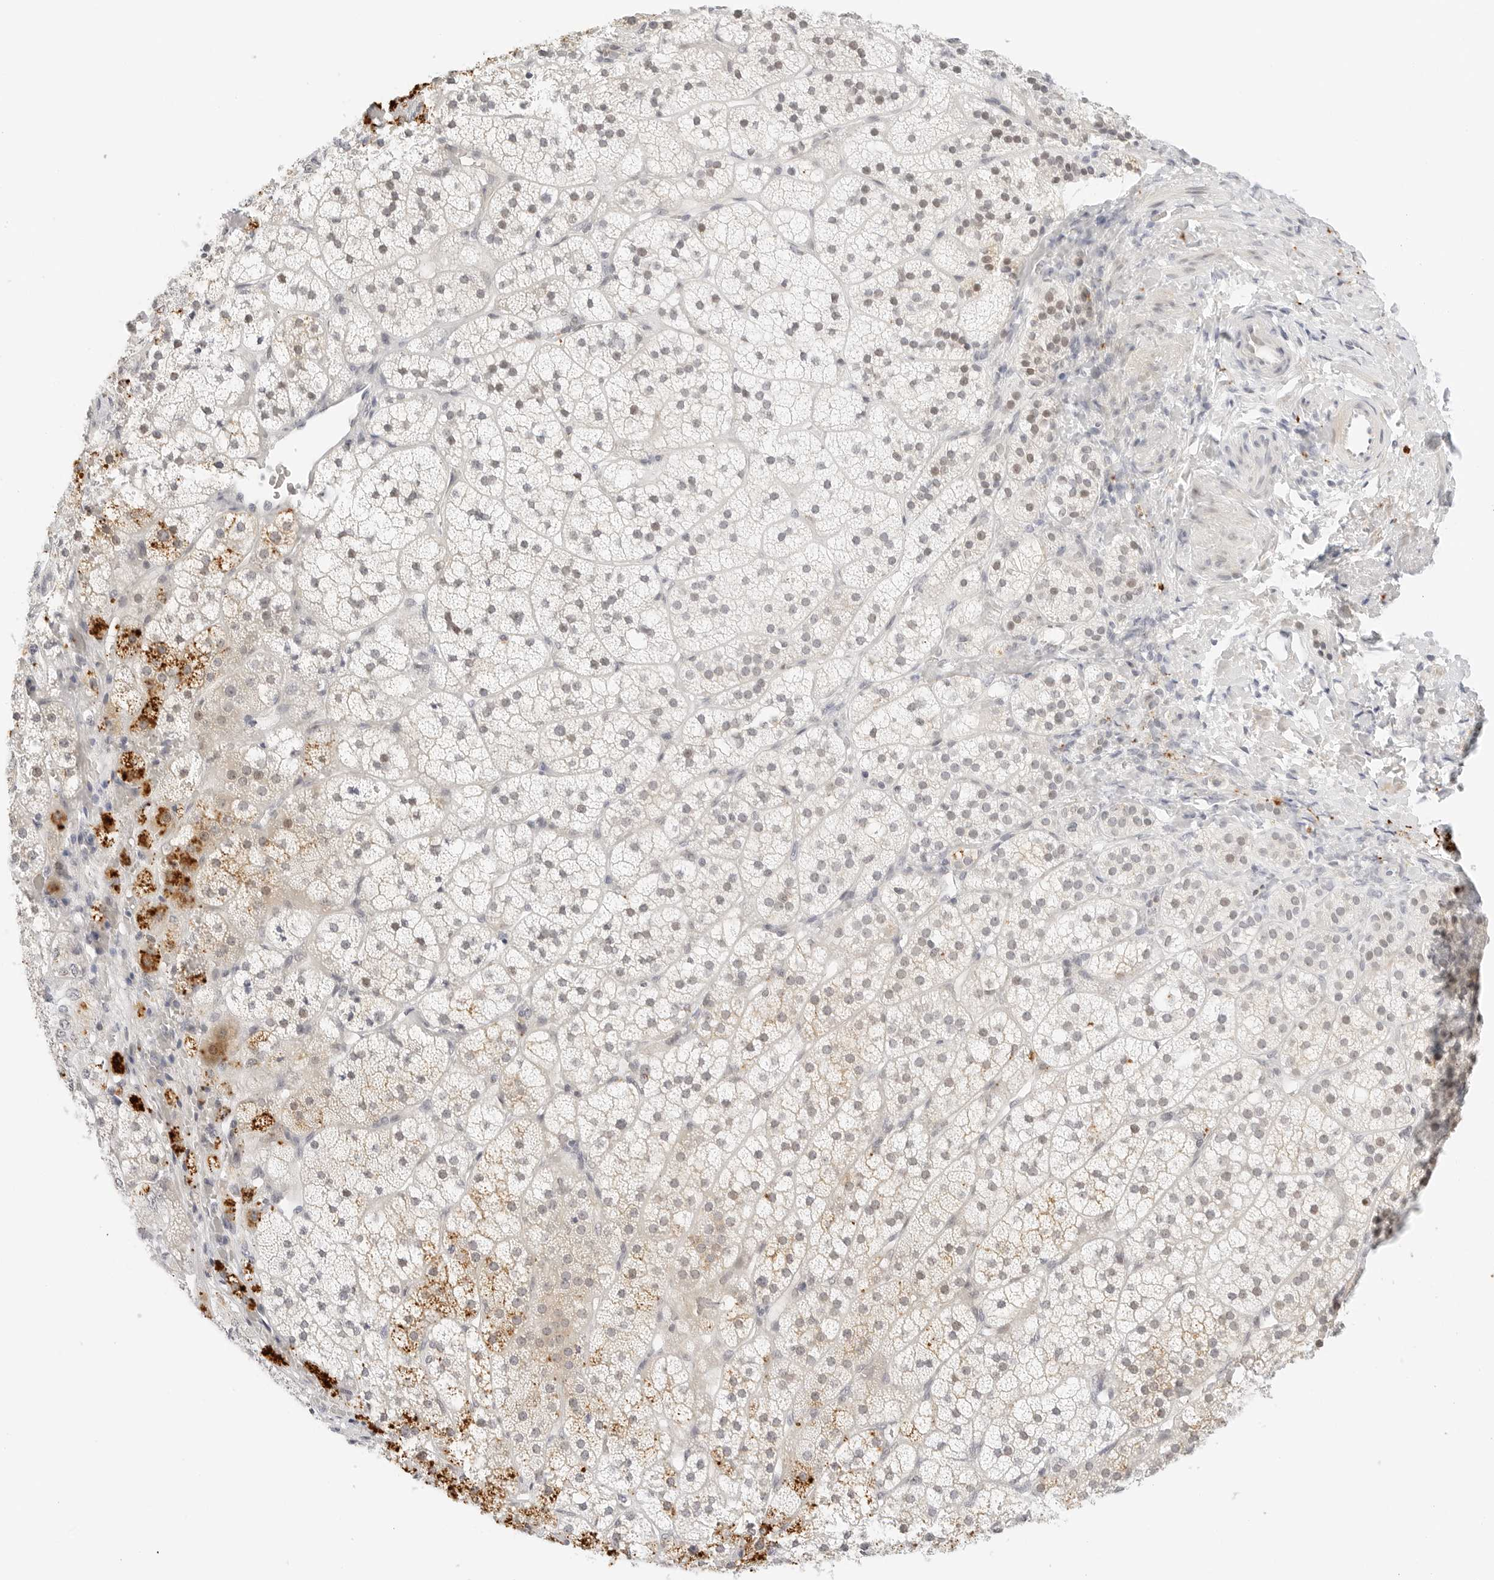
{"staining": {"intensity": "moderate", "quantity": "<25%", "location": "cytoplasmic/membranous,nuclear"}, "tissue": "adrenal gland", "cell_type": "Glandular cells", "image_type": "normal", "snomed": [{"axis": "morphology", "description": "Normal tissue, NOS"}, {"axis": "topography", "description": "Adrenal gland"}], "caption": "Protein analysis of unremarkable adrenal gland demonstrates moderate cytoplasmic/membranous,nuclear positivity in approximately <25% of glandular cells. Using DAB (3,3'-diaminobenzidine) (brown) and hematoxylin (blue) stains, captured at high magnification using brightfield microscopy.", "gene": "XKR4", "patient": {"sex": "female", "age": 44}}